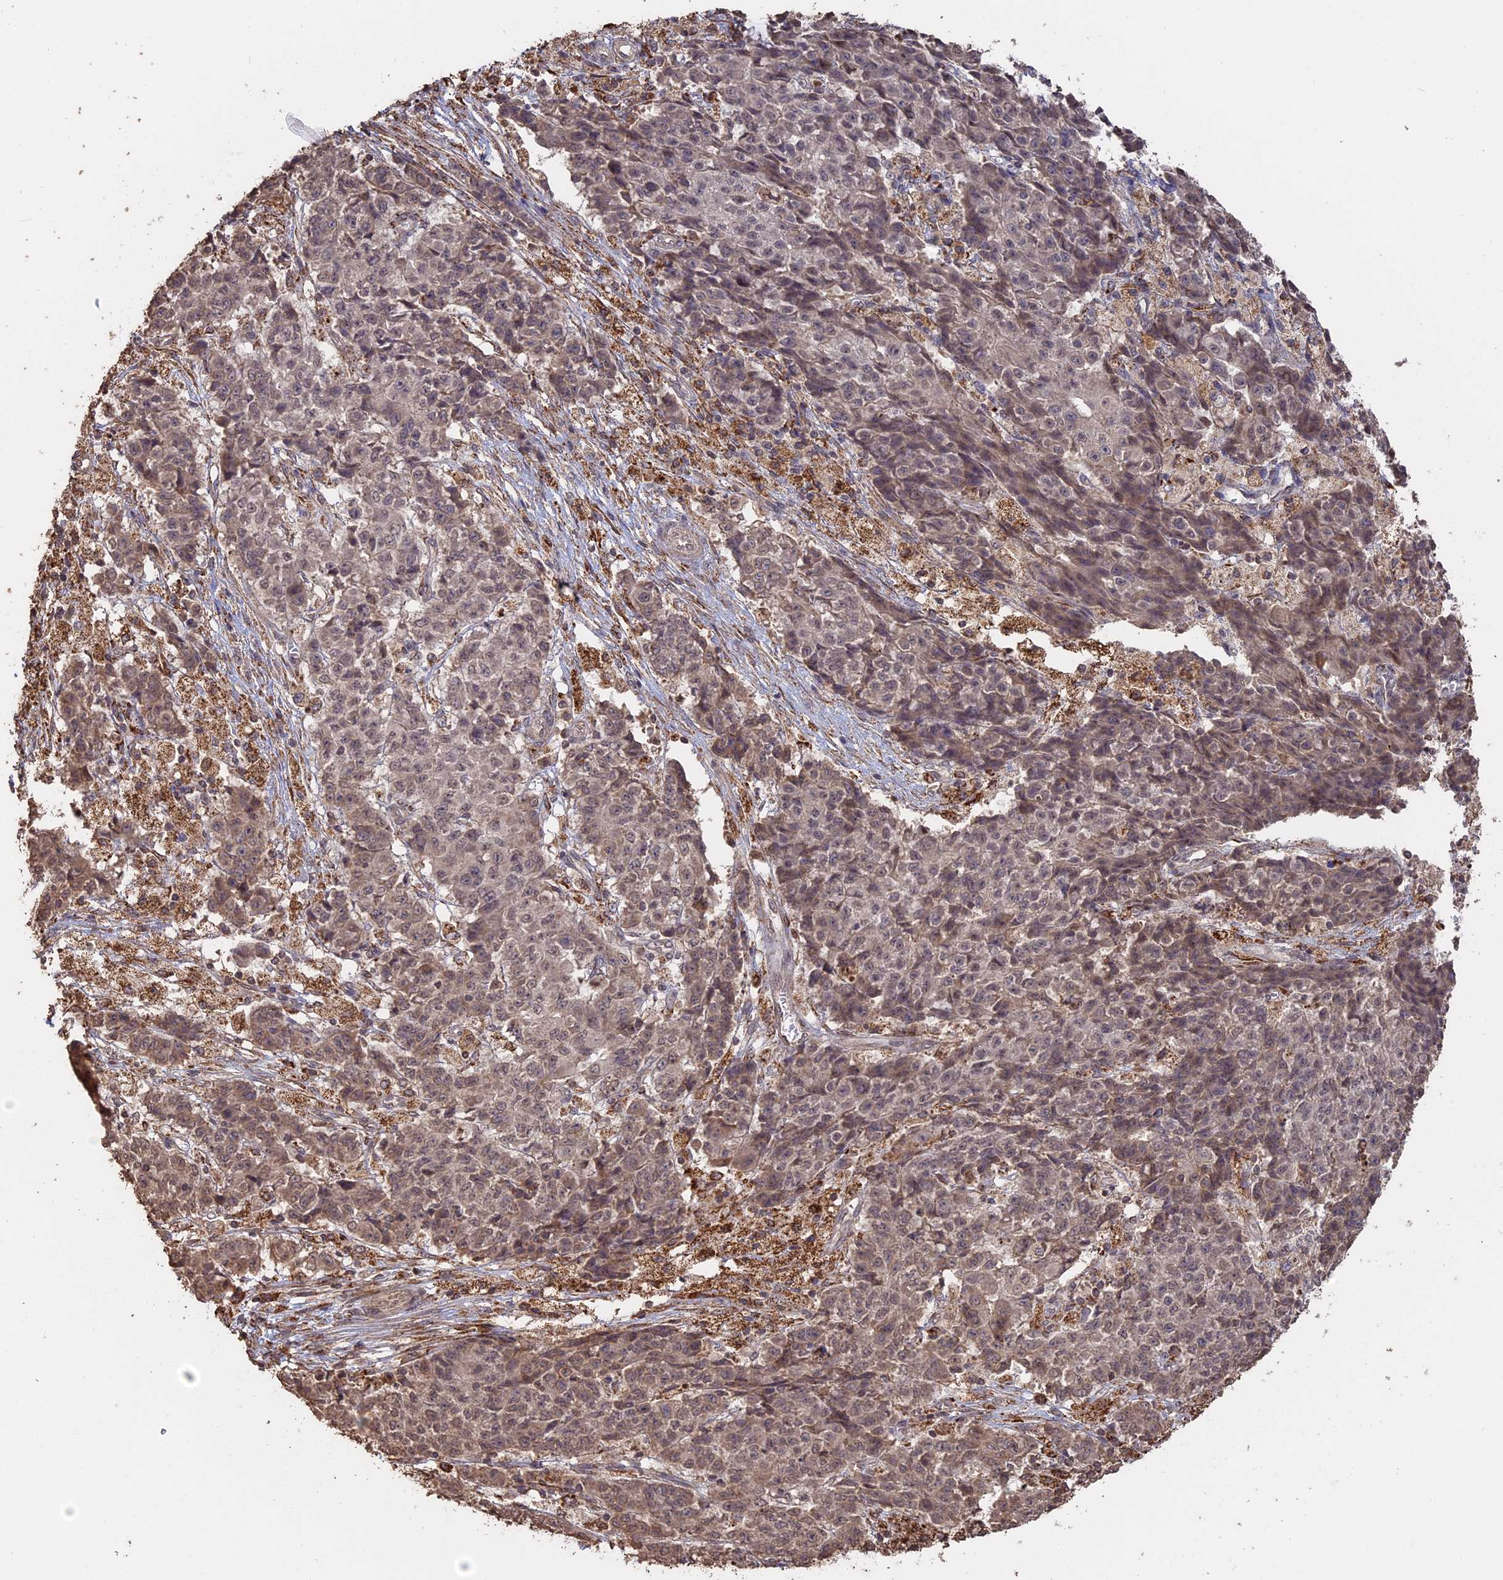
{"staining": {"intensity": "weak", "quantity": ">75%", "location": "nuclear"}, "tissue": "ovarian cancer", "cell_type": "Tumor cells", "image_type": "cancer", "snomed": [{"axis": "morphology", "description": "Carcinoma, endometroid"}, {"axis": "topography", "description": "Ovary"}], "caption": "Immunohistochemical staining of ovarian cancer demonstrates low levels of weak nuclear expression in about >75% of tumor cells. (IHC, brightfield microscopy, high magnification).", "gene": "FAM210B", "patient": {"sex": "female", "age": 42}}